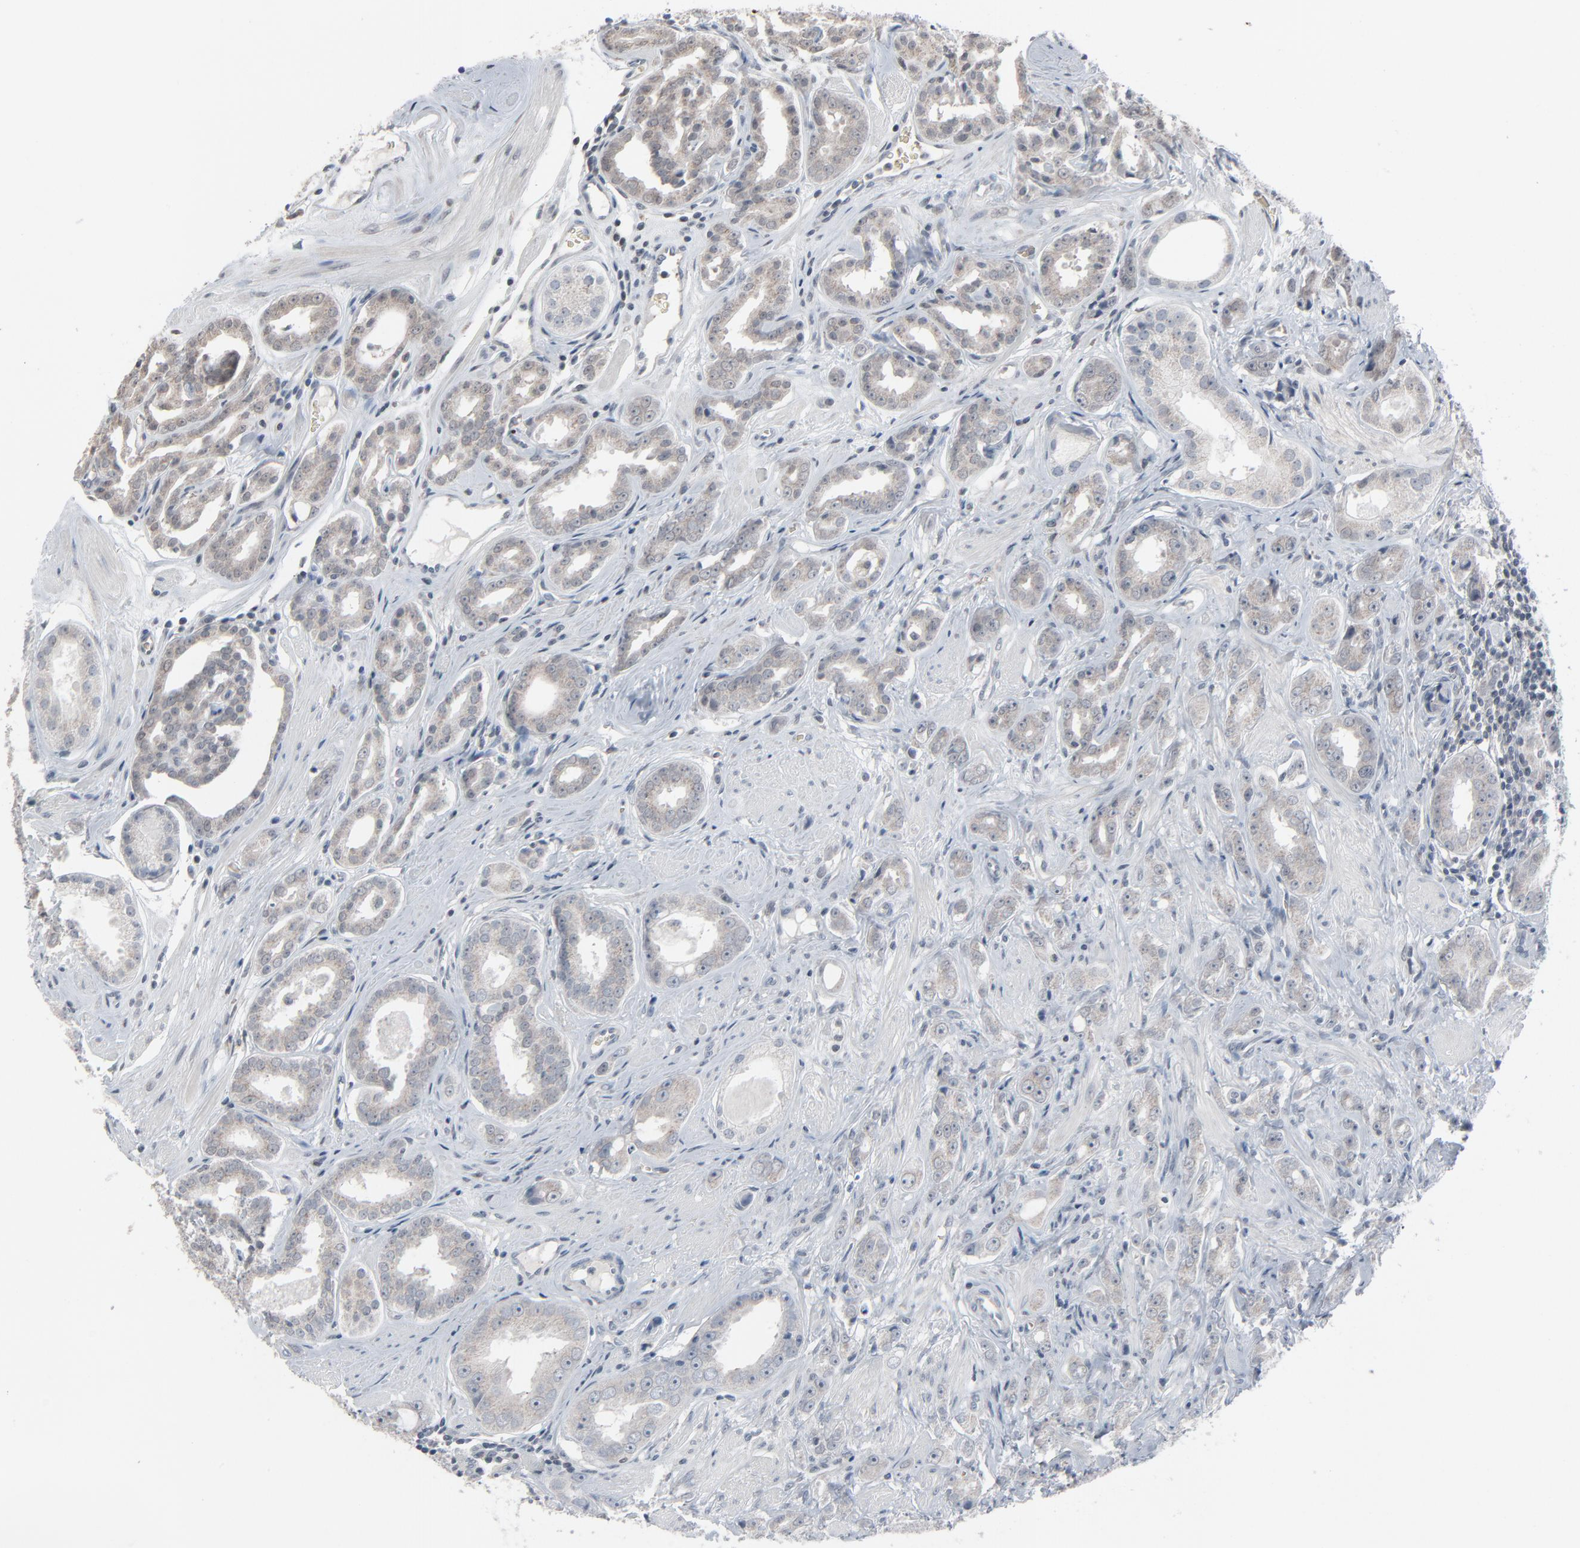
{"staining": {"intensity": "weak", "quantity": ">75%", "location": "cytoplasmic/membranous"}, "tissue": "prostate cancer", "cell_type": "Tumor cells", "image_type": "cancer", "snomed": [{"axis": "morphology", "description": "Adenocarcinoma, Medium grade"}, {"axis": "topography", "description": "Prostate"}], "caption": "Immunohistochemistry image of prostate cancer (adenocarcinoma (medium-grade)) stained for a protein (brown), which exhibits low levels of weak cytoplasmic/membranous expression in about >75% of tumor cells.", "gene": "SAGE1", "patient": {"sex": "male", "age": 53}}